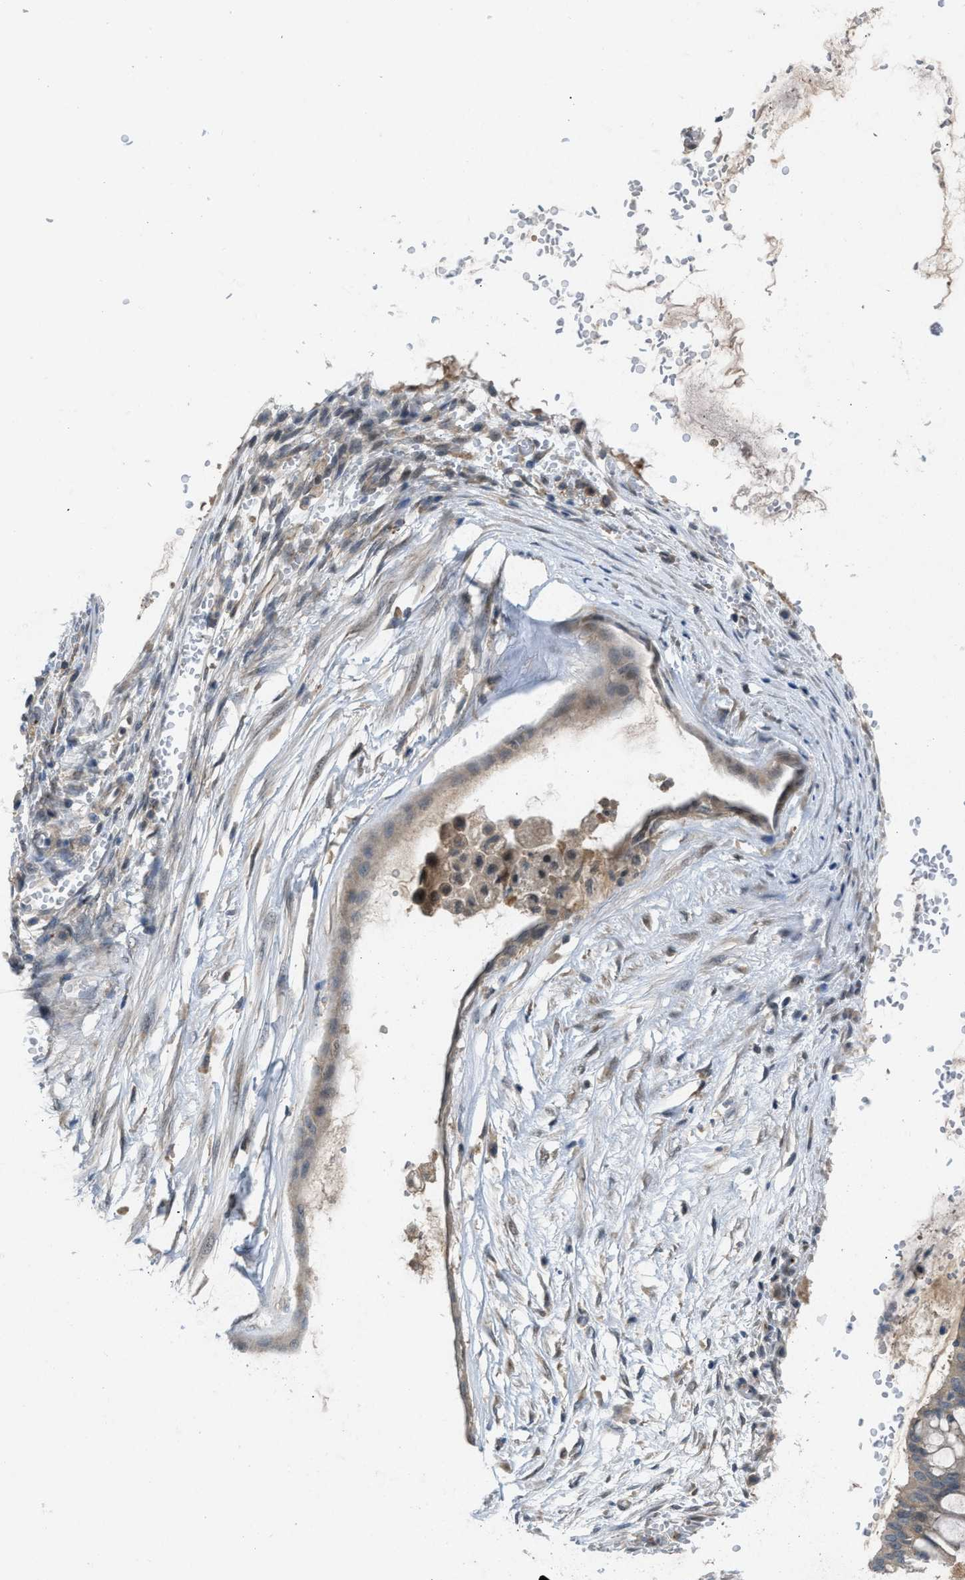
{"staining": {"intensity": "weak", "quantity": "<25%", "location": "cytoplasmic/membranous"}, "tissue": "ovarian cancer", "cell_type": "Tumor cells", "image_type": "cancer", "snomed": [{"axis": "morphology", "description": "Cystadenocarcinoma, mucinous, NOS"}, {"axis": "topography", "description": "Ovary"}], "caption": "Tumor cells show no significant staining in ovarian cancer (mucinous cystadenocarcinoma). (DAB (3,3'-diaminobenzidine) immunohistochemistry, high magnification).", "gene": "ZNF251", "patient": {"sex": "female", "age": 73}}